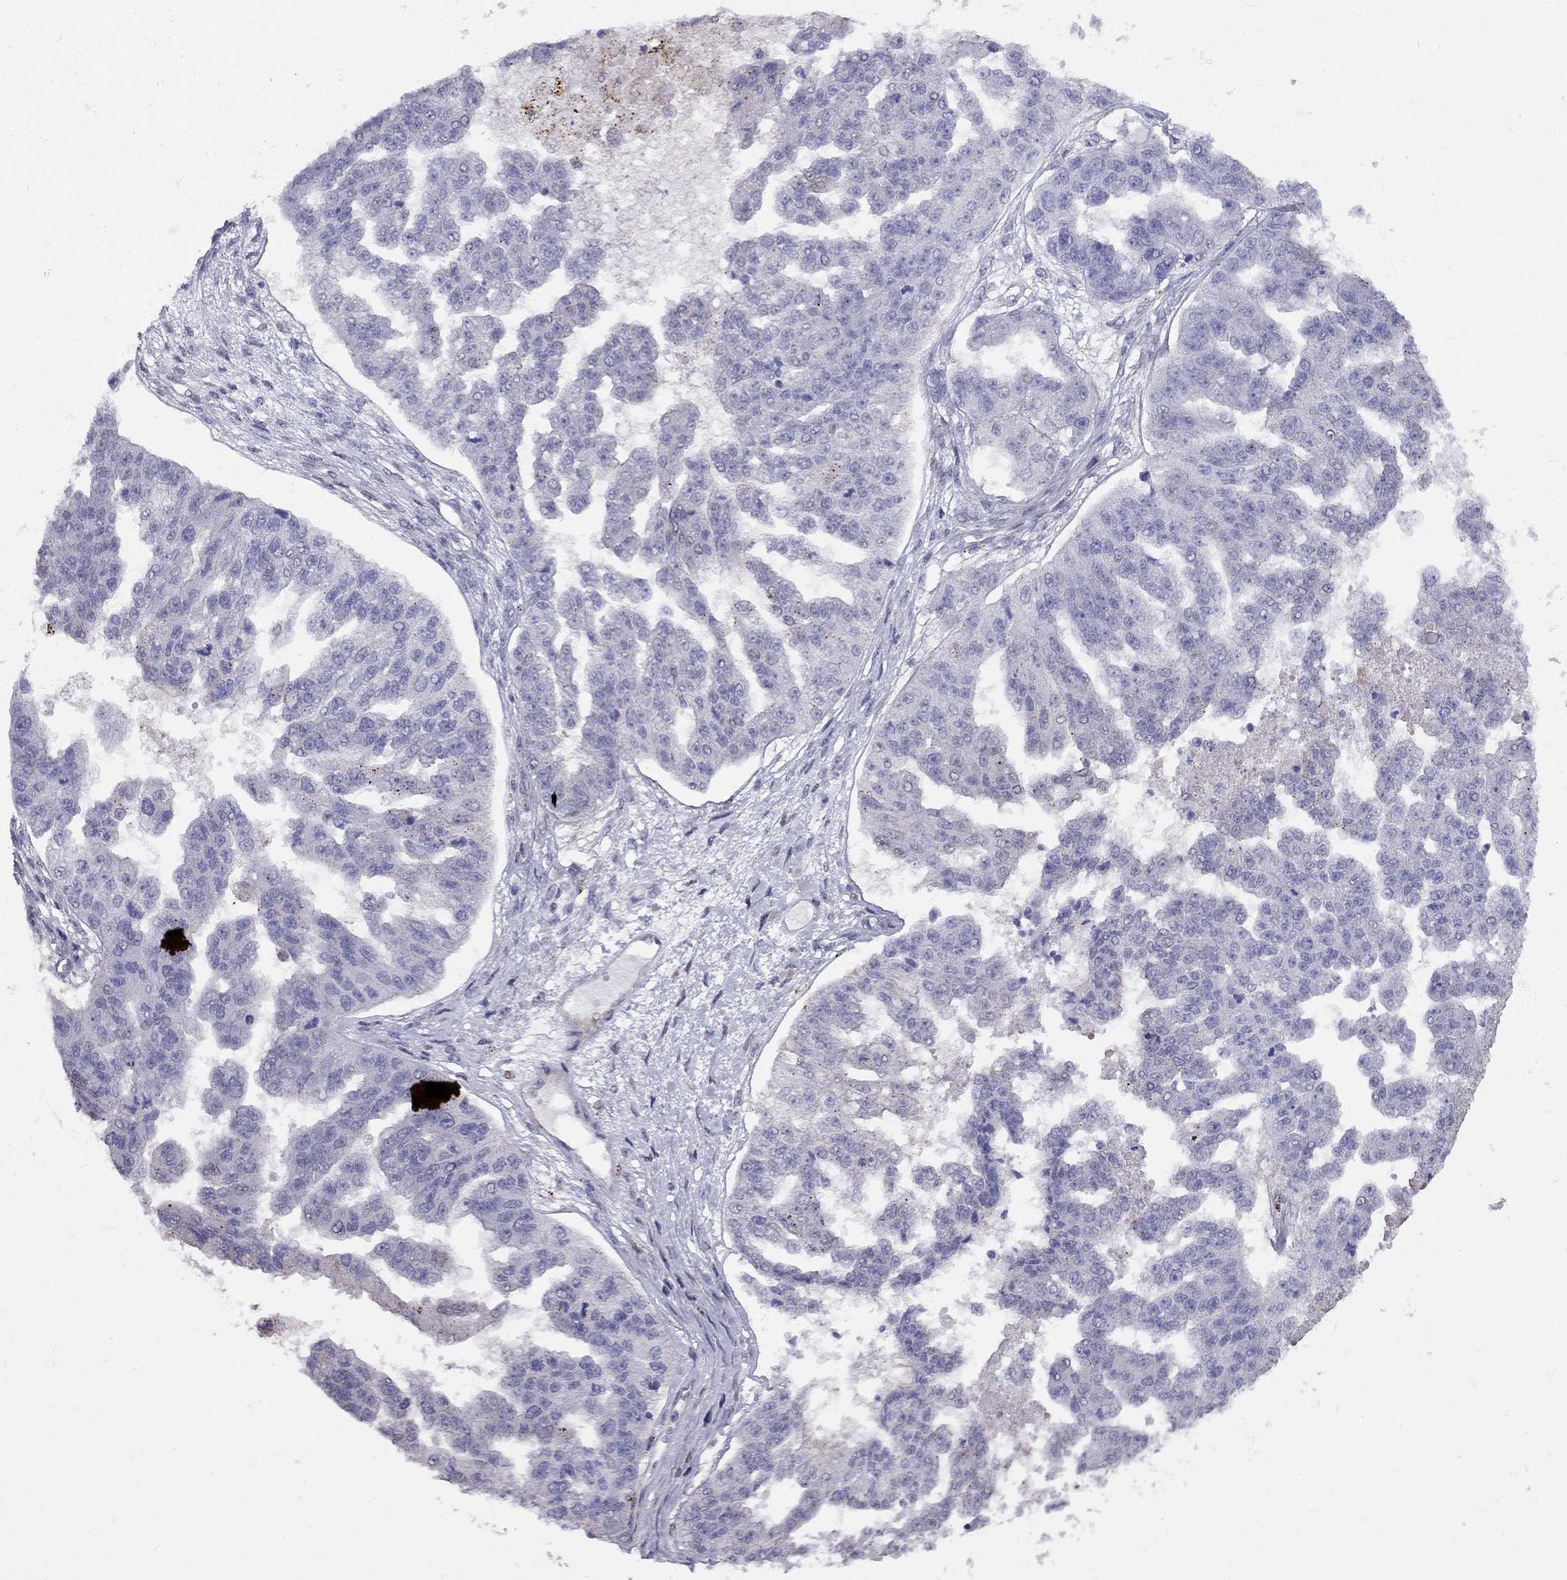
{"staining": {"intensity": "negative", "quantity": "none", "location": "none"}, "tissue": "ovarian cancer", "cell_type": "Tumor cells", "image_type": "cancer", "snomed": [{"axis": "morphology", "description": "Cystadenocarcinoma, serous, NOS"}, {"axis": "topography", "description": "Ovary"}], "caption": "A histopathology image of human ovarian cancer (serous cystadenocarcinoma) is negative for staining in tumor cells.", "gene": "MAGEB4", "patient": {"sex": "female", "age": 58}}